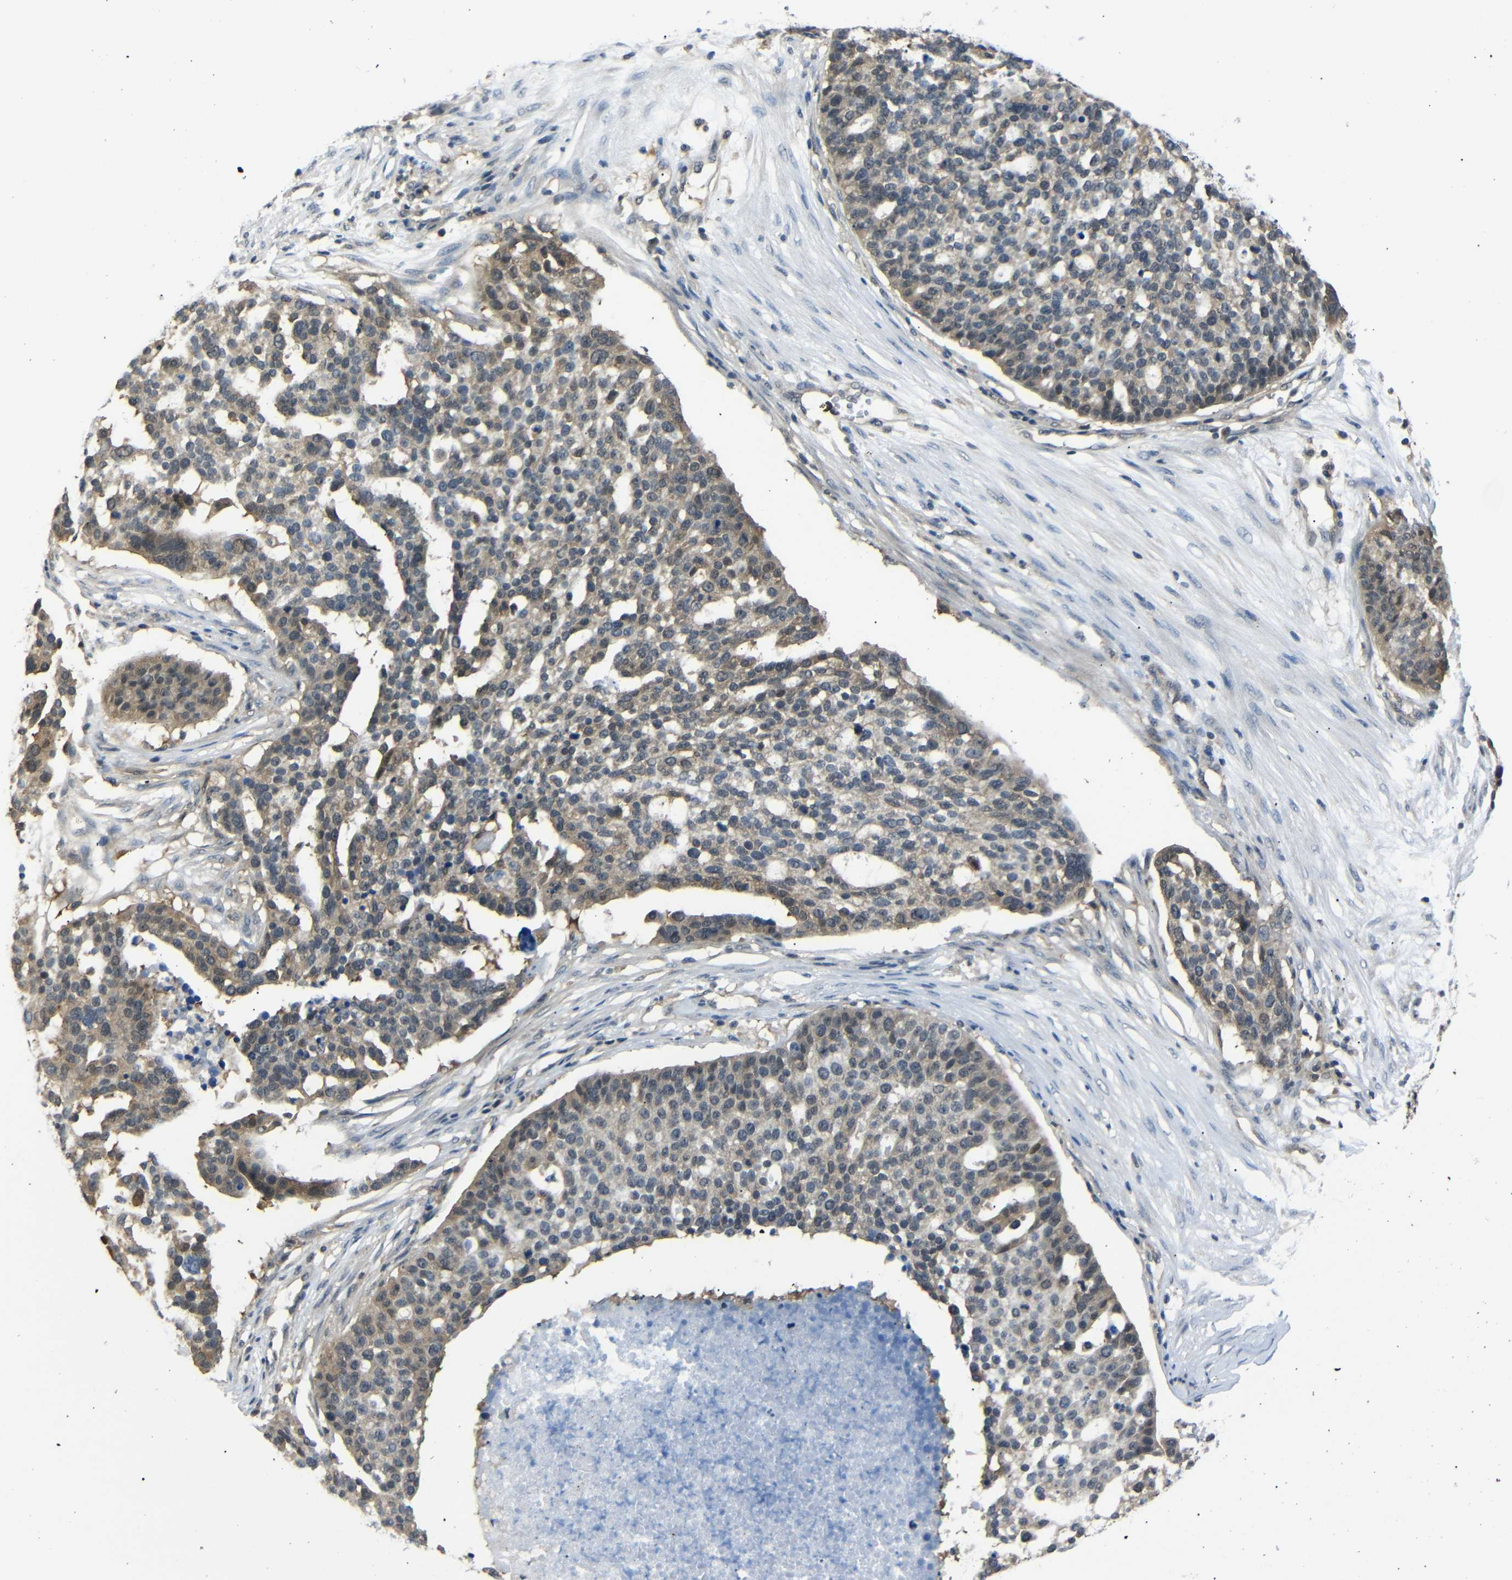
{"staining": {"intensity": "moderate", "quantity": "25%-75%", "location": "cytoplasmic/membranous"}, "tissue": "ovarian cancer", "cell_type": "Tumor cells", "image_type": "cancer", "snomed": [{"axis": "morphology", "description": "Cystadenocarcinoma, serous, NOS"}, {"axis": "topography", "description": "Ovary"}], "caption": "A micrograph of human ovarian cancer (serous cystadenocarcinoma) stained for a protein demonstrates moderate cytoplasmic/membranous brown staining in tumor cells. (DAB (3,3'-diaminobenzidine) IHC with brightfield microscopy, high magnification).", "gene": "UBXN1", "patient": {"sex": "female", "age": 59}}